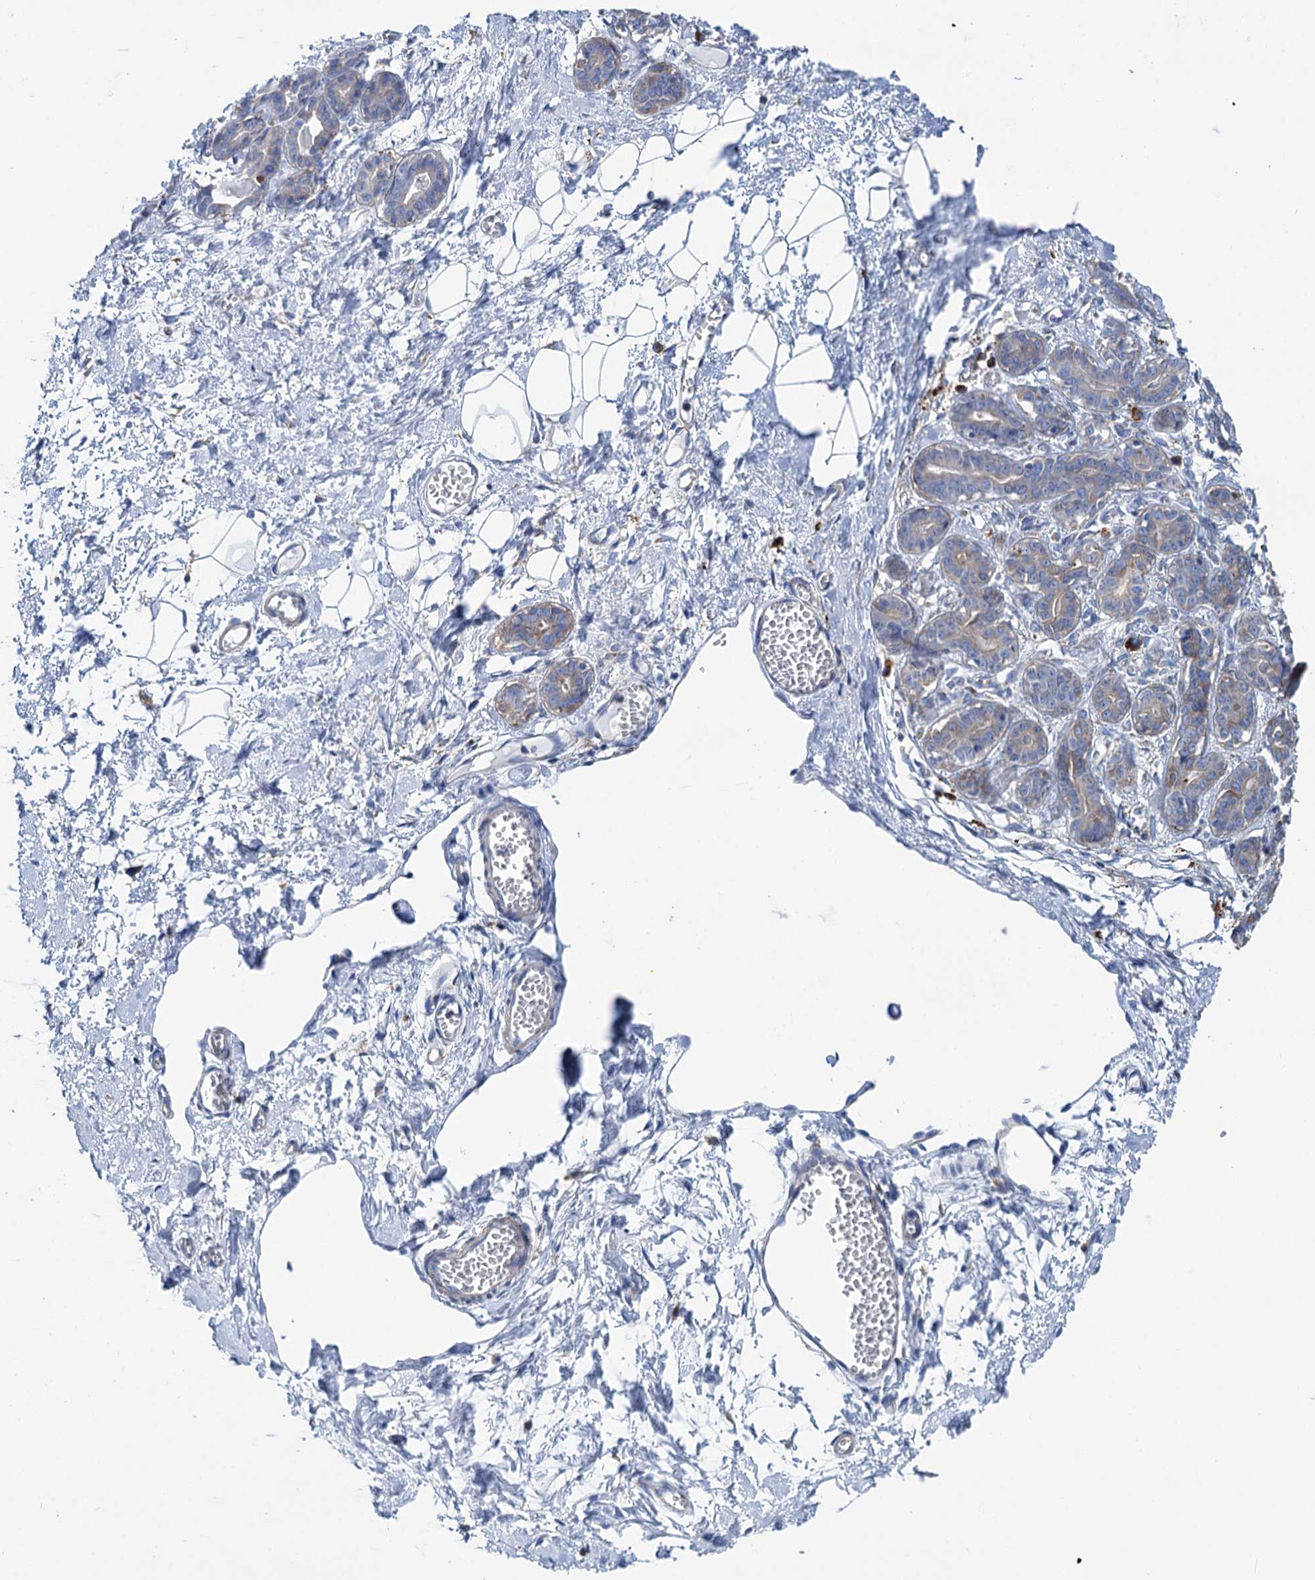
{"staining": {"intensity": "negative", "quantity": "none", "location": "none"}, "tissue": "breast", "cell_type": "Adipocytes", "image_type": "normal", "snomed": [{"axis": "morphology", "description": "Normal tissue, NOS"}, {"axis": "topography", "description": "Breast"}], "caption": "This is a micrograph of immunohistochemistry (IHC) staining of benign breast, which shows no positivity in adipocytes. (DAB (3,3'-diaminobenzidine) immunohistochemistry visualized using brightfield microscopy, high magnification).", "gene": "SHE", "patient": {"sex": "female", "age": 27}}